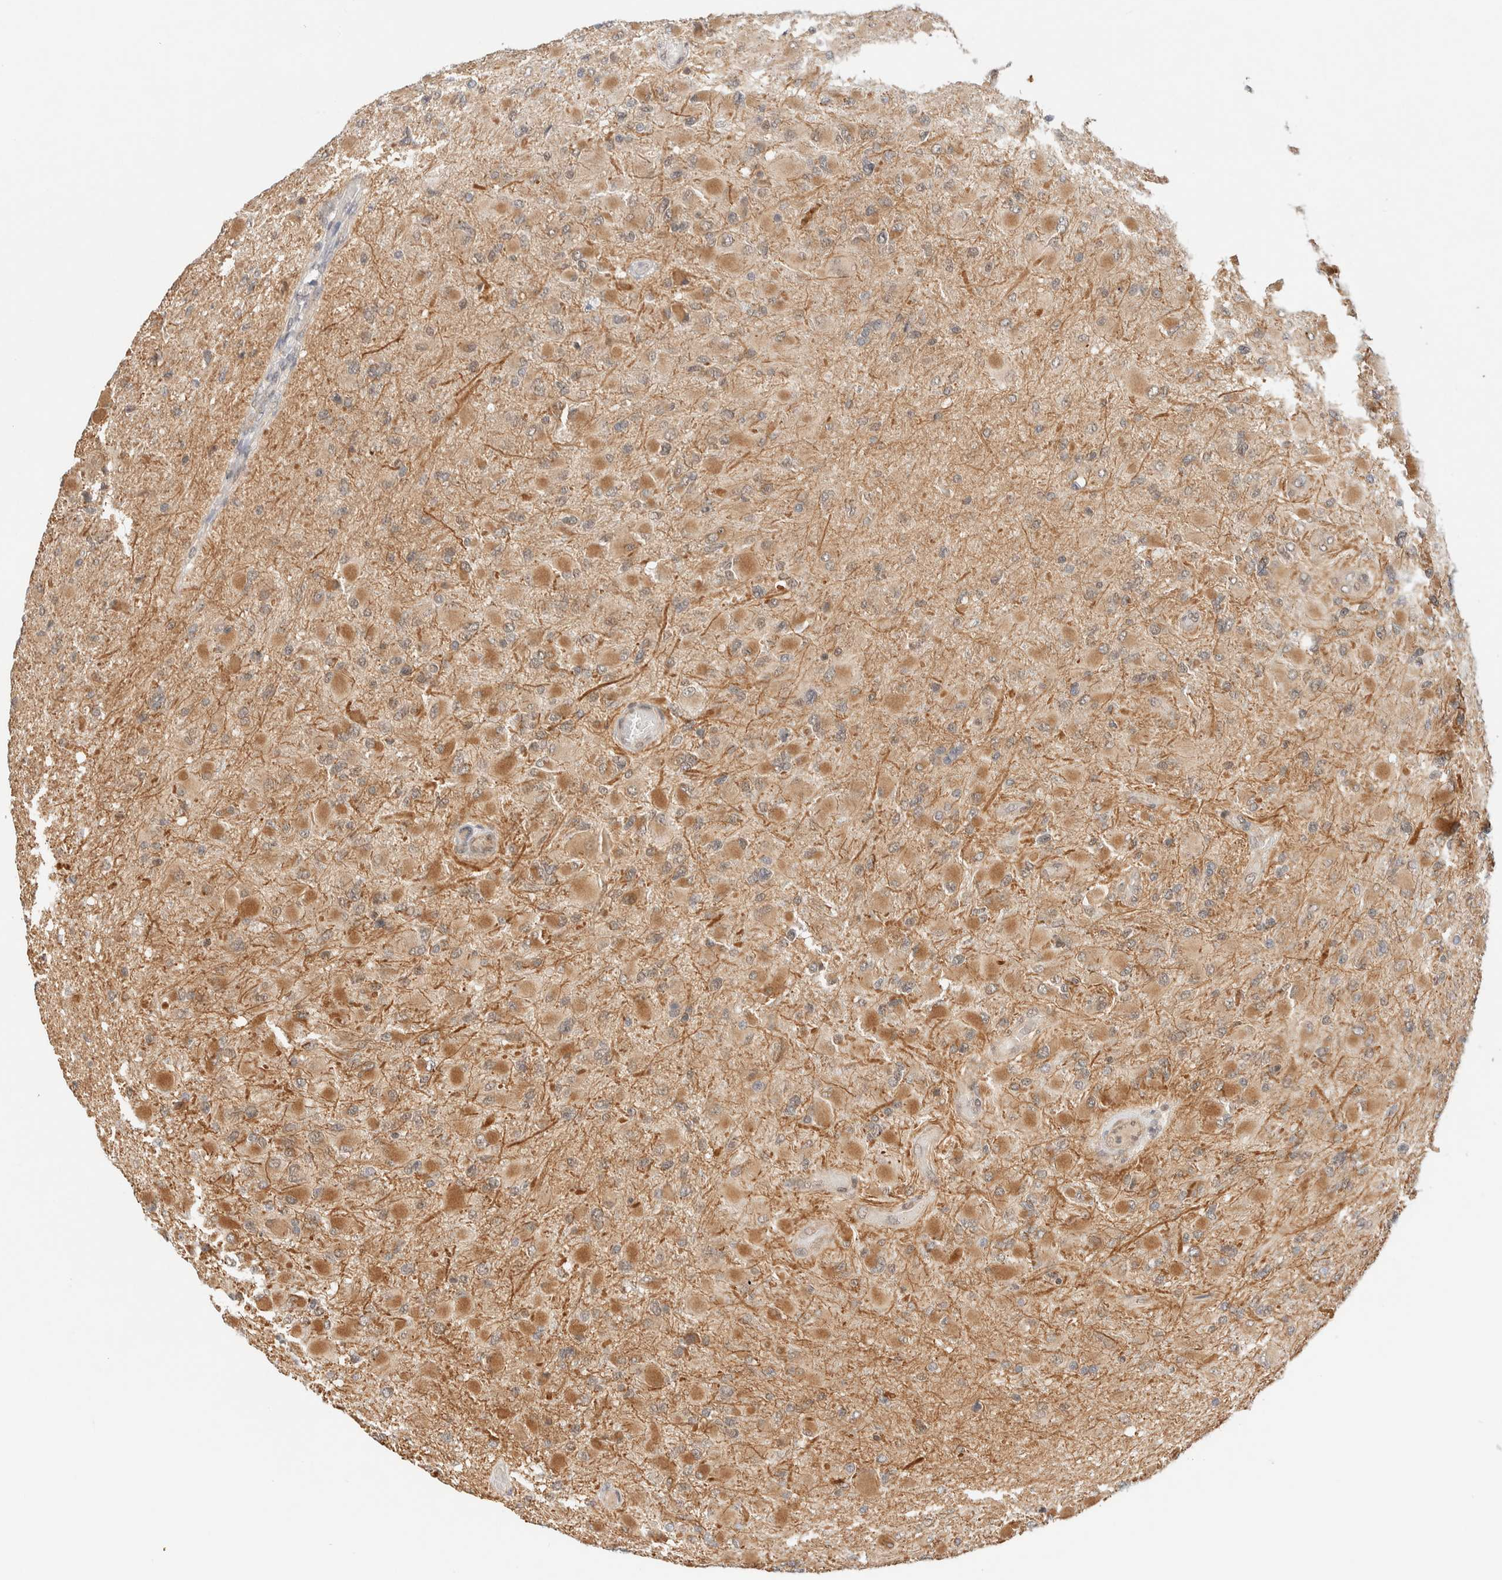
{"staining": {"intensity": "moderate", "quantity": ">75%", "location": "cytoplasmic/membranous"}, "tissue": "glioma", "cell_type": "Tumor cells", "image_type": "cancer", "snomed": [{"axis": "morphology", "description": "Glioma, malignant, High grade"}, {"axis": "topography", "description": "Cerebral cortex"}], "caption": "IHC (DAB (3,3'-diaminobenzidine)) staining of human malignant glioma (high-grade) demonstrates moderate cytoplasmic/membranous protein expression in approximately >75% of tumor cells.", "gene": "C8orf76", "patient": {"sex": "female", "age": 36}}